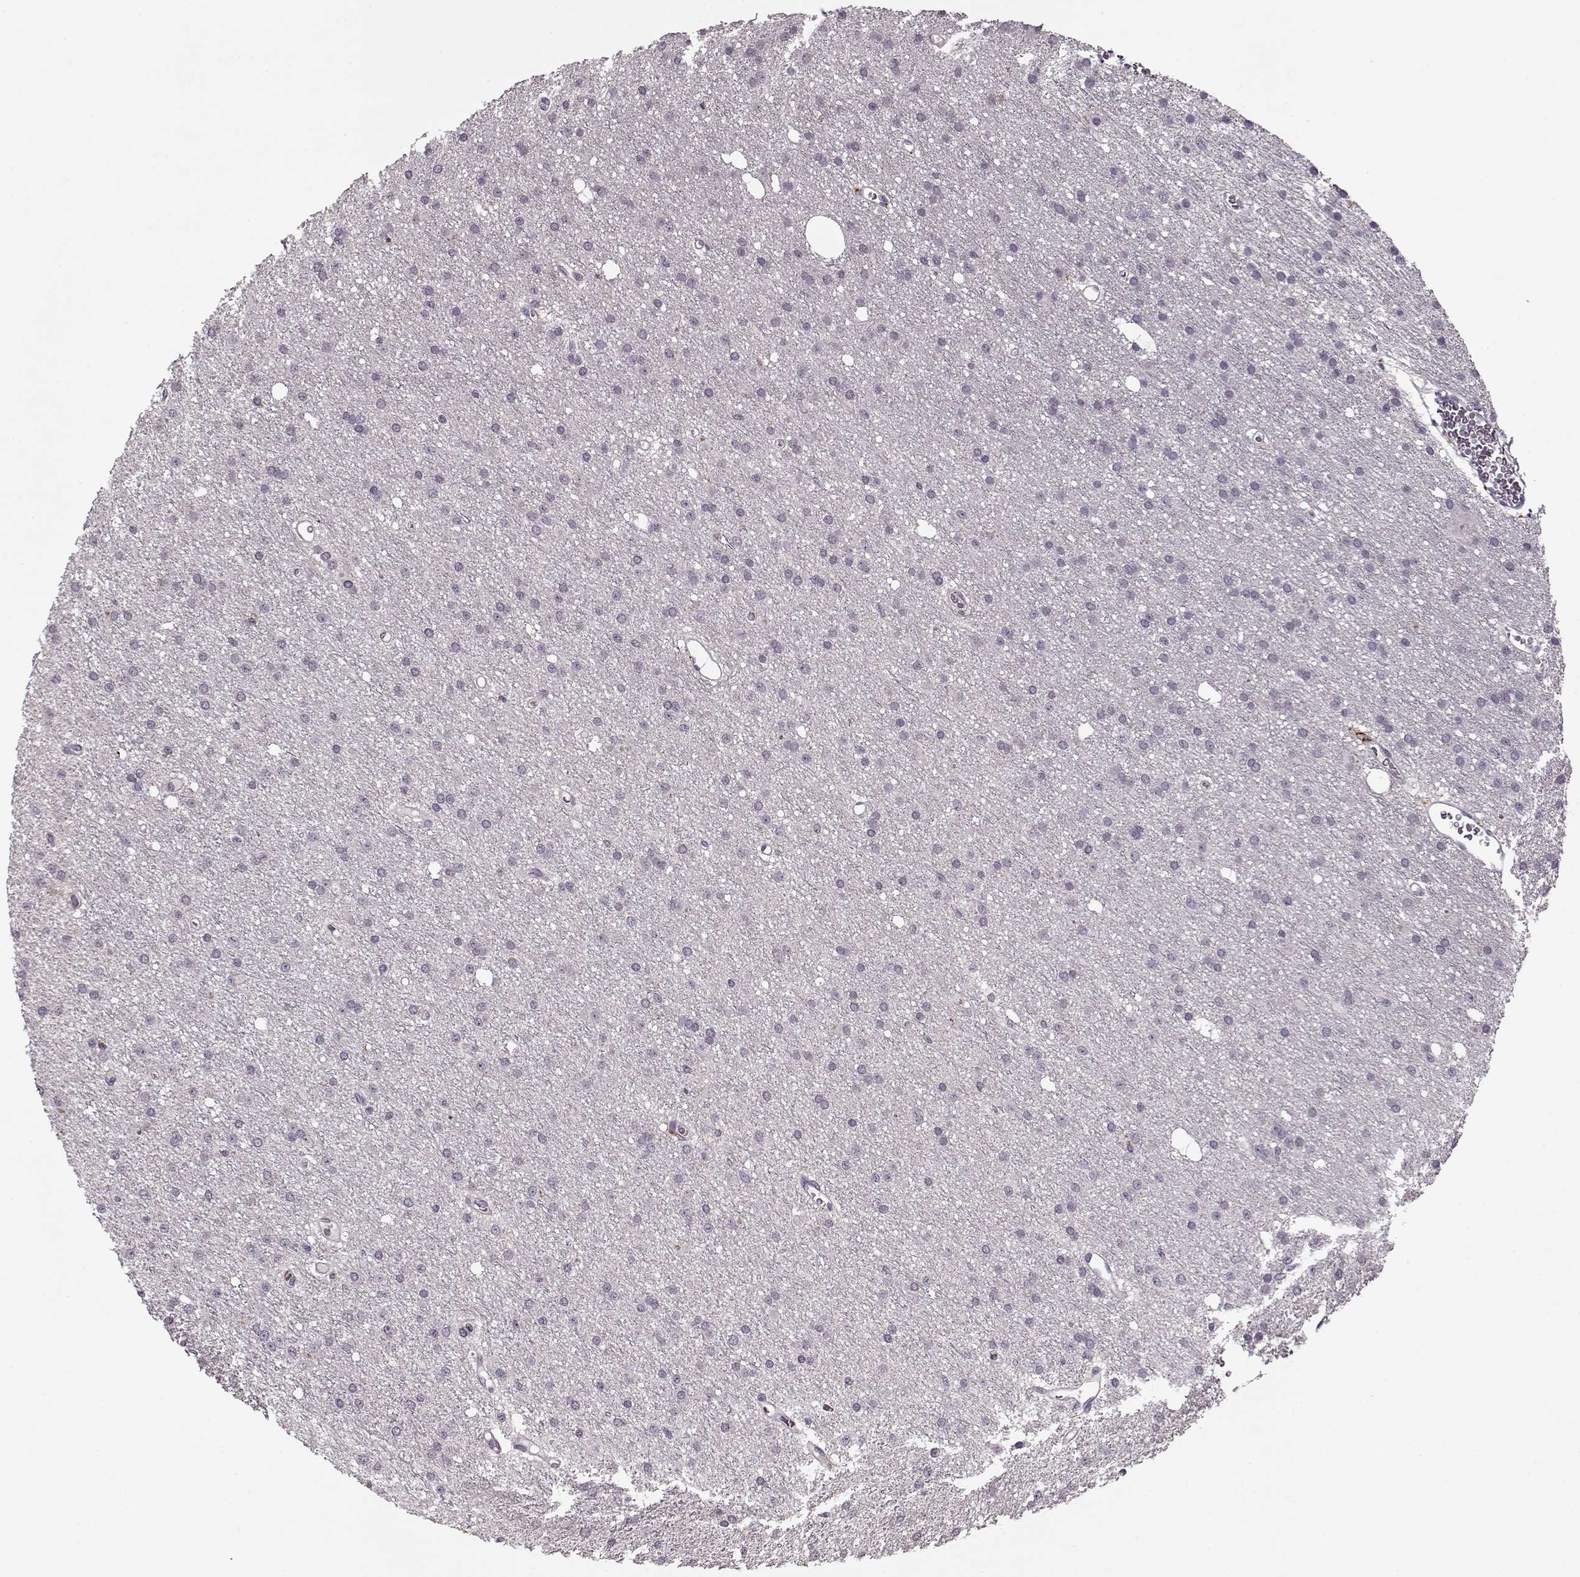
{"staining": {"intensity": "negative", "quantity": "none", "location": "none"}, "tissue": "glioma", "cell_type": "Tumor cells", "image_type": "cancer", "snomed": [{"axis": "morphology", "description": "Glioma, malignant, Low grade"}, {"axis": "topography", "description": "Brain"}], "caption": "IHC micrograph of human low-grade glioma (malignant) stained for a protein (brown), which reveals no staining in tumor cells.", "gene": "ACOT11", "patient": {"sex": "male", "age": 27}}